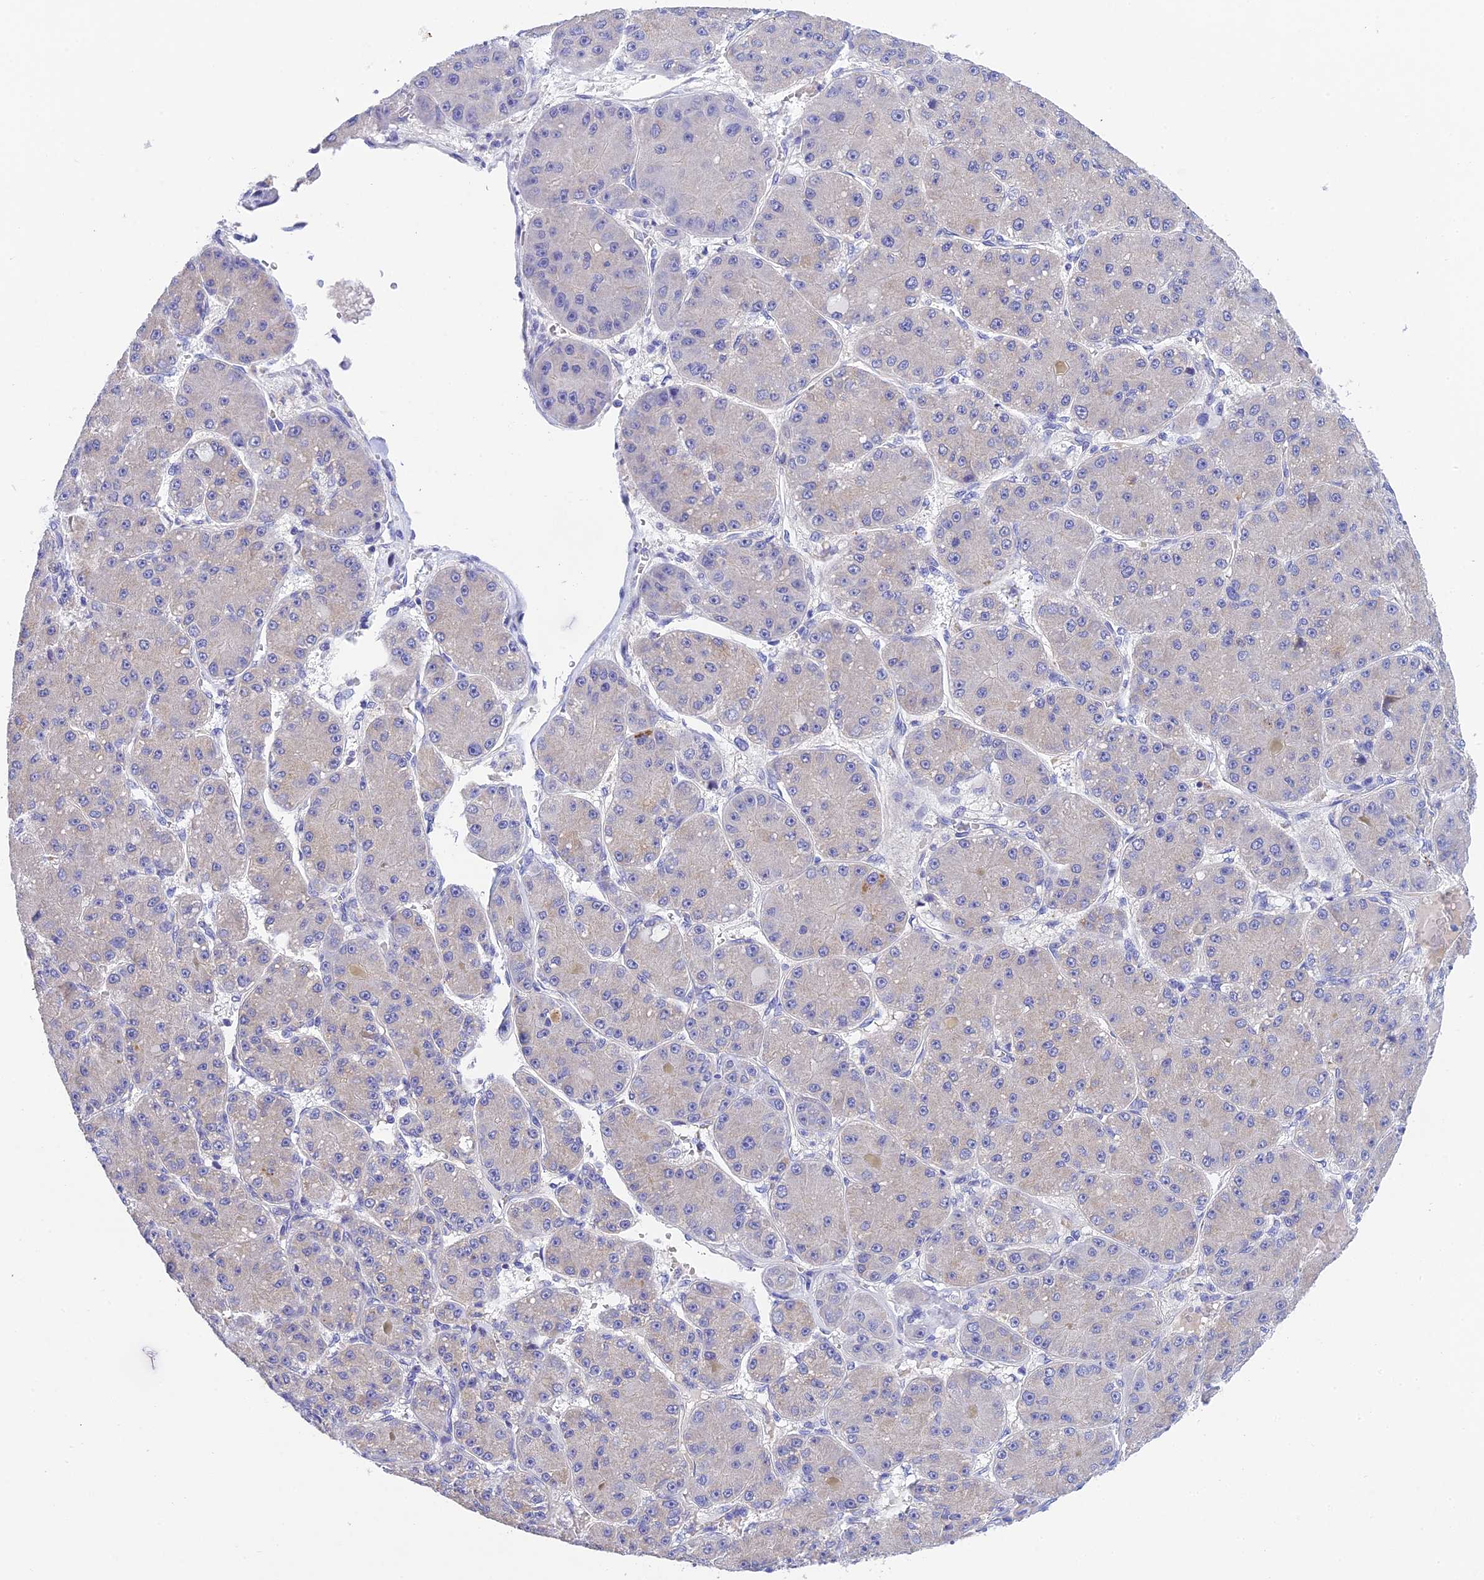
{"staining": {"intensity": "negative", "quantity": "none", "location": "none"}, "tissue": "liver cancer", "cell_type": "Tumor cells", "image_type": "cancer", "snomed": [{"axis": "morphology", "description": "Carcinoma, Hepatocellular, NOS"}, {"axis": "topography", "description": "Liver"}], "caption": "Human liver hepatocellular carcinoma stained for a protein using immunohistochemistry (IHC) reveals no expression in tumor cells.", "gene": "MS4A5", "patient": {"sex": "male", "age": 67}}